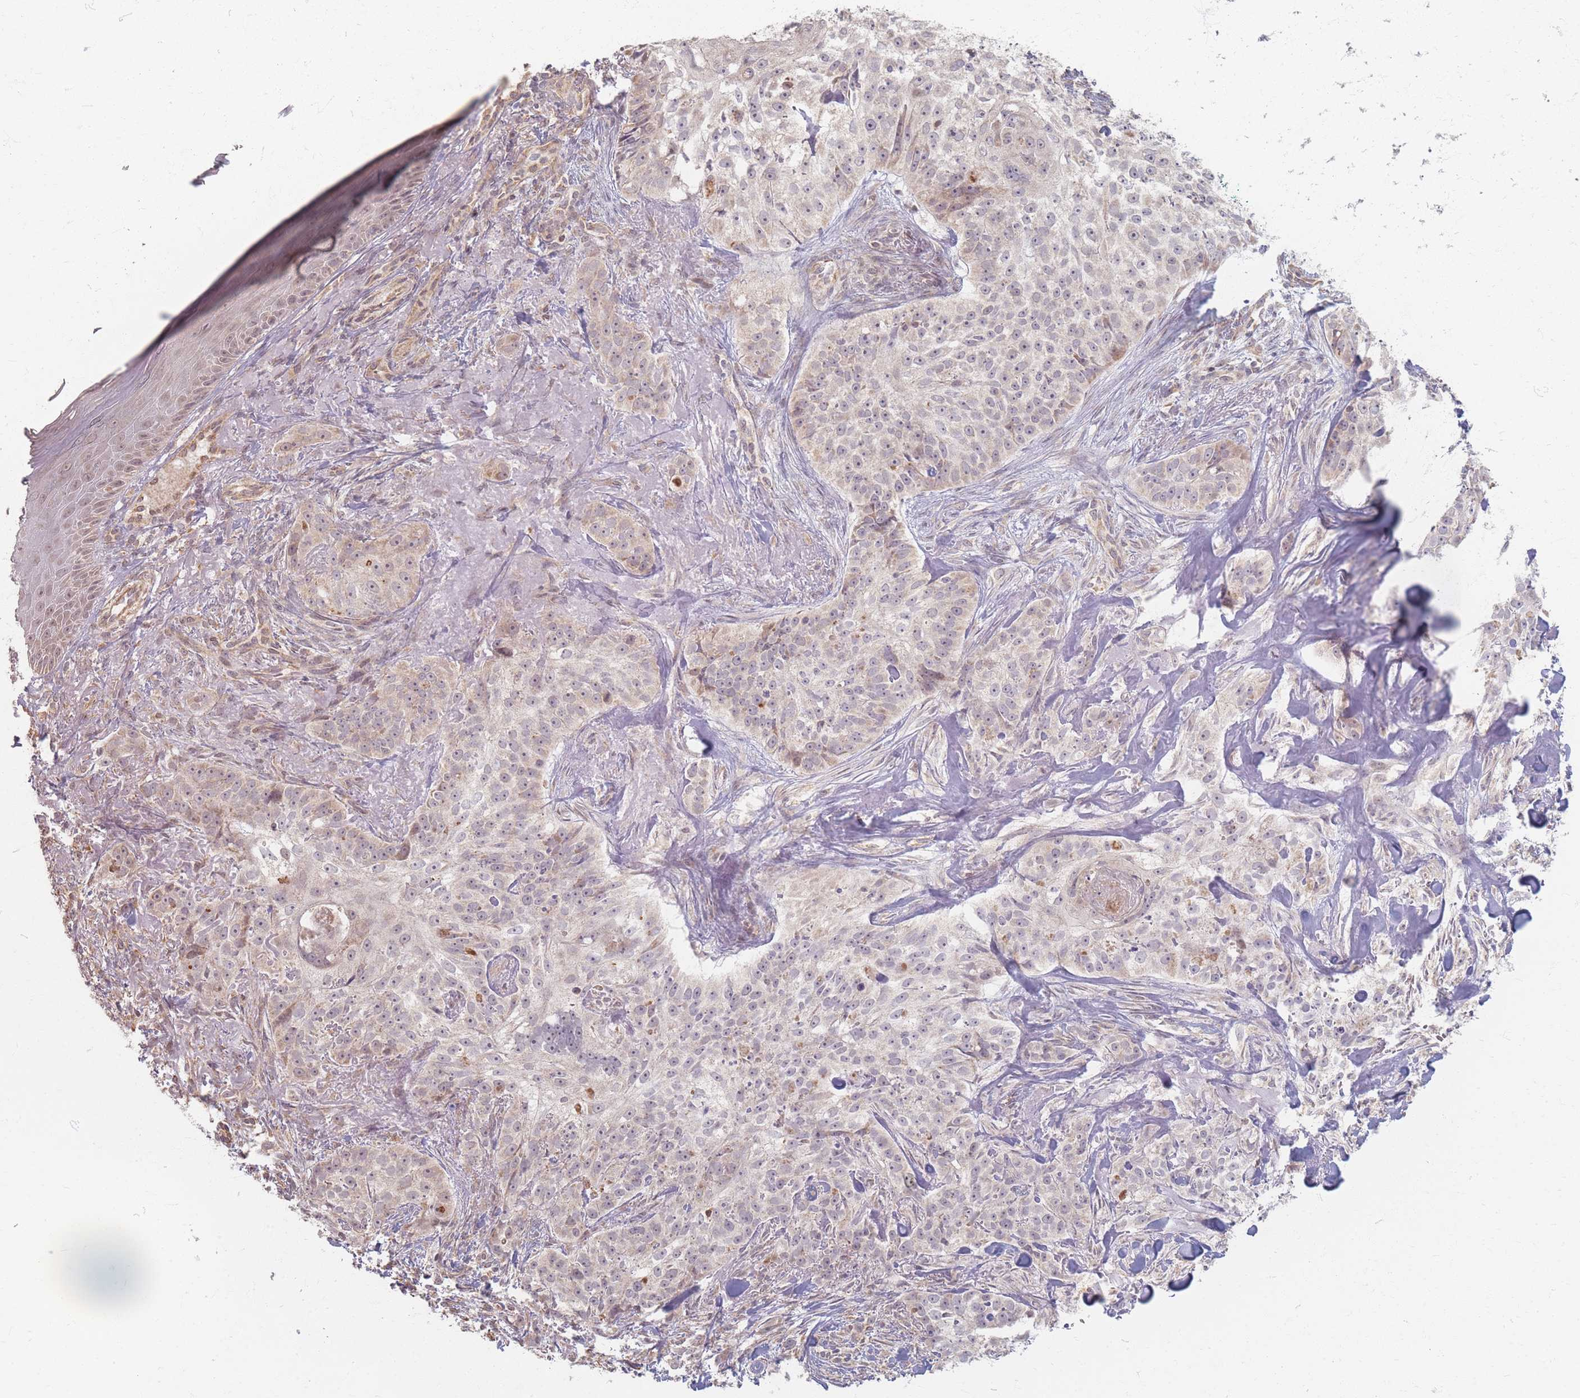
{"staining": {"intensity": "weak", "quantity": "<25%", "location": "cytoplasmic/membranous"}, "tissue": "skin cancer", "cell_type": "Tumor cells", "image_type": "cancer", "snomed": [{"axis": "morphology", "description": "Basal cell carcinoma"}, {"axis": "topography", "description": "Skin"}], "caption": "Immunohistochemistry histopathology image of skin cancer (basal cell carcinoma) stained for a protein (brown), which demonstrates no positivity in tumor cells.", "gene": "GABRA6", "patient": {"sex": "female", "age": 92}}